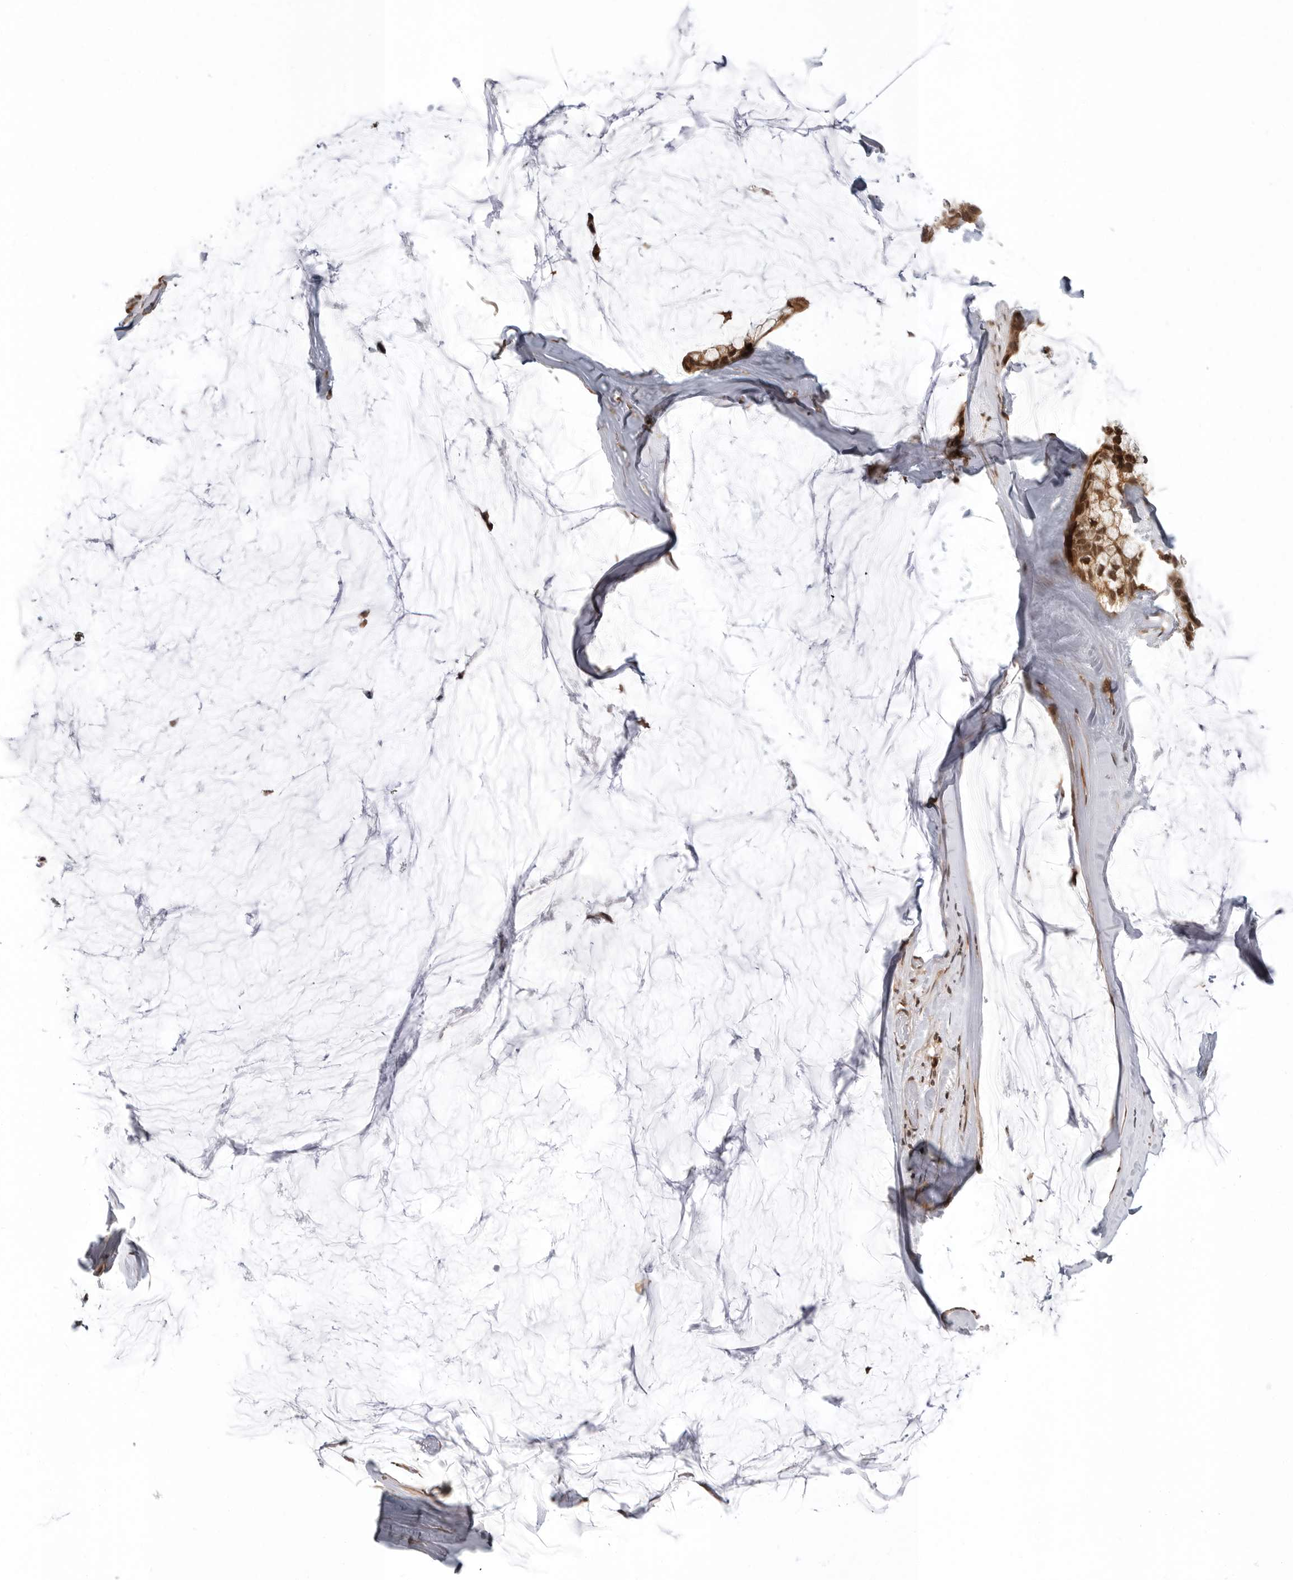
{"staining": {"intensity": "moderate", "quantity": ">75%", "location": "cytoplasmic/membranous,nuclear"}, "tissue": "ovarian cancer", "cell_type": "Tumor cells", "image_type": "cancer", "snomed": [{"axis": "morphology", "description": "Cystadenocarcinoma, mucinous, NOS"}, {"axis": "topography", "description": "Ovary"}], "caption": "IHC (DAB (3,3'-diaminobenzidine)) staining of human ovarian mucinous cystadenocarcinoma displays moderate cytoplasmic/membranous and nuclear protein expression in approximately >75% of tumor cells.", "gene": "SZRD1", "patient": {"sex": "female", "age": 39}}